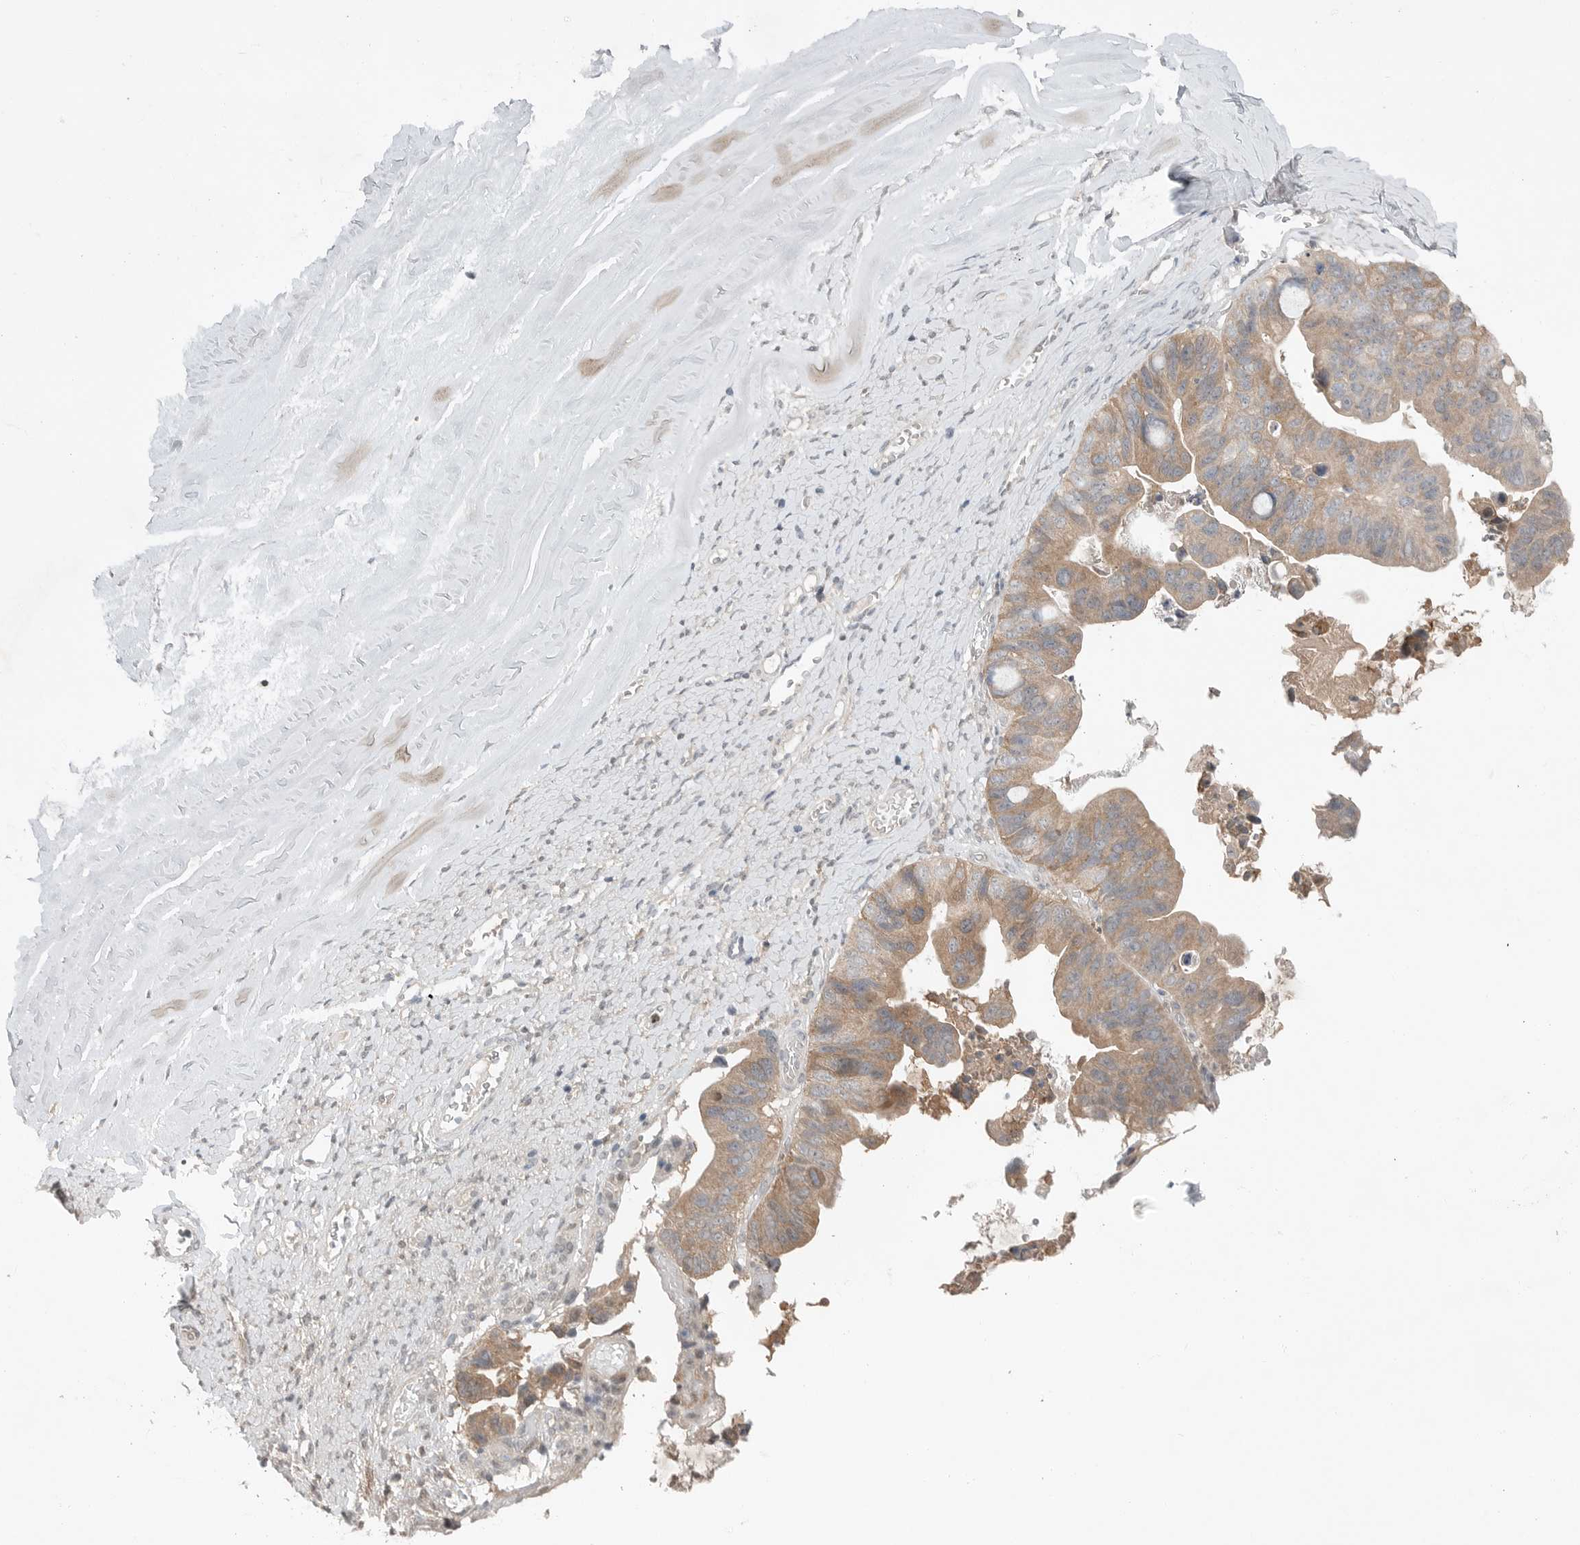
{"staining": {"intensity": "moderate", "quantity": ">75%", "location": "cytoplasmic/membranous"}, "tissue": "ovarian cancer", "cell_type": "Tumor cells", "image_type": "cancer", "snomed": [{"axis": "morphology", "description": "Cystadenocarcinoma, mucinous, NOS"}, {"axis": "topography", "description": "Ovary"}], "caption": "Human ovarian cancer (mucinous cystadenocarcinoma) stained with a protein marker shows moderate staining in tumor cells.", "gene": "MFAP3L", "patient": {"sex": "female", "age": 61}}